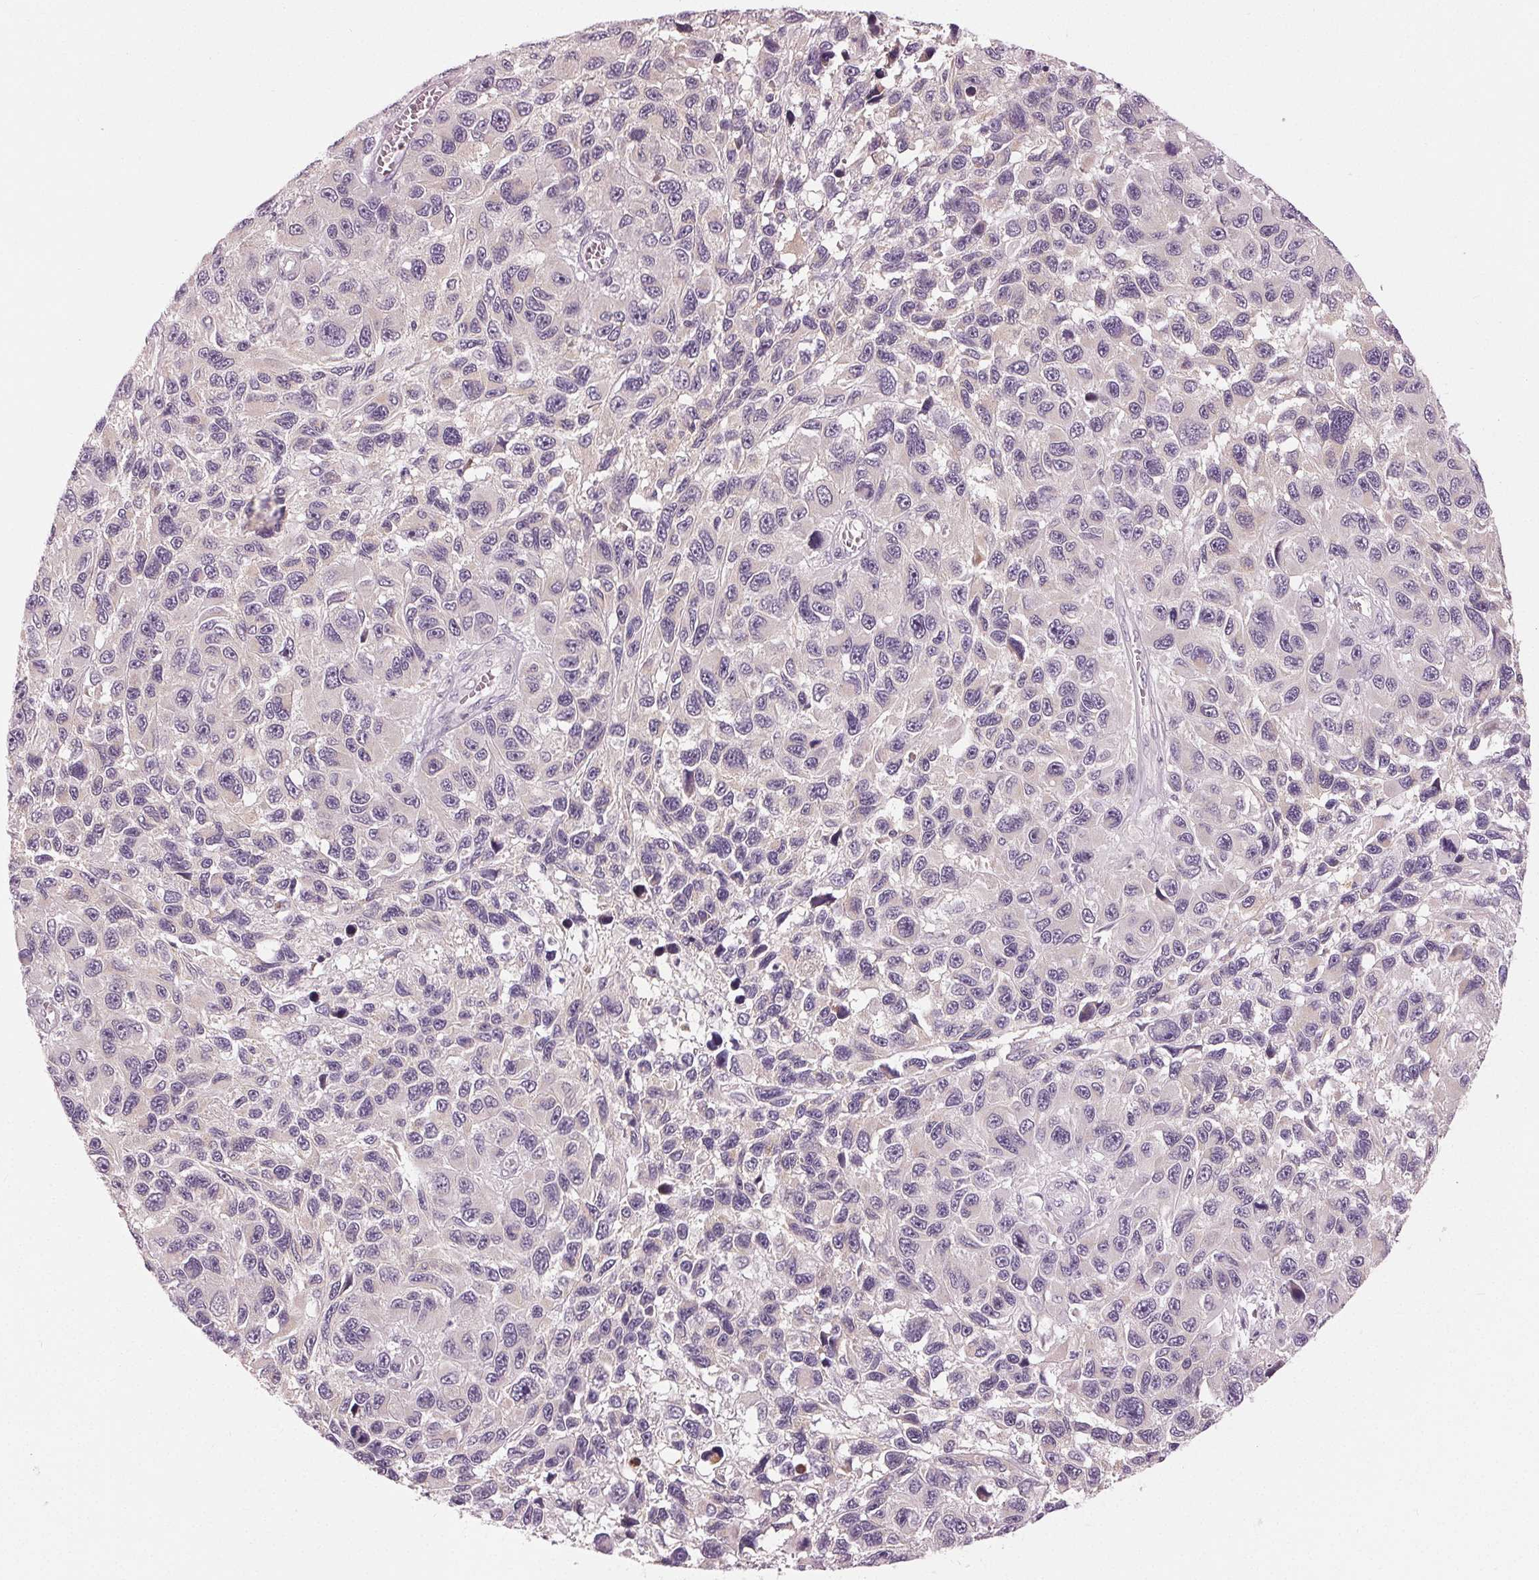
{"staining": {"intensity": "negative", "quantity": "none", "location": "none"}, "tissue": "melanoma", "cell_type": "Tumor cells", "image_type": "cancer", "snomed": [{"axis": "morphology", "description": "Malignant melanoma, NOS"}, {"axis": "topography", "description": "Skin"}], "caption": "DAB (3,3'-diaminobenzidine) immunohistochemical staining of human melanoma demonstrates no significant staining in tumor cells.", "gene": "ZNF605", "patient": {"sex": "male", "age": 53}}